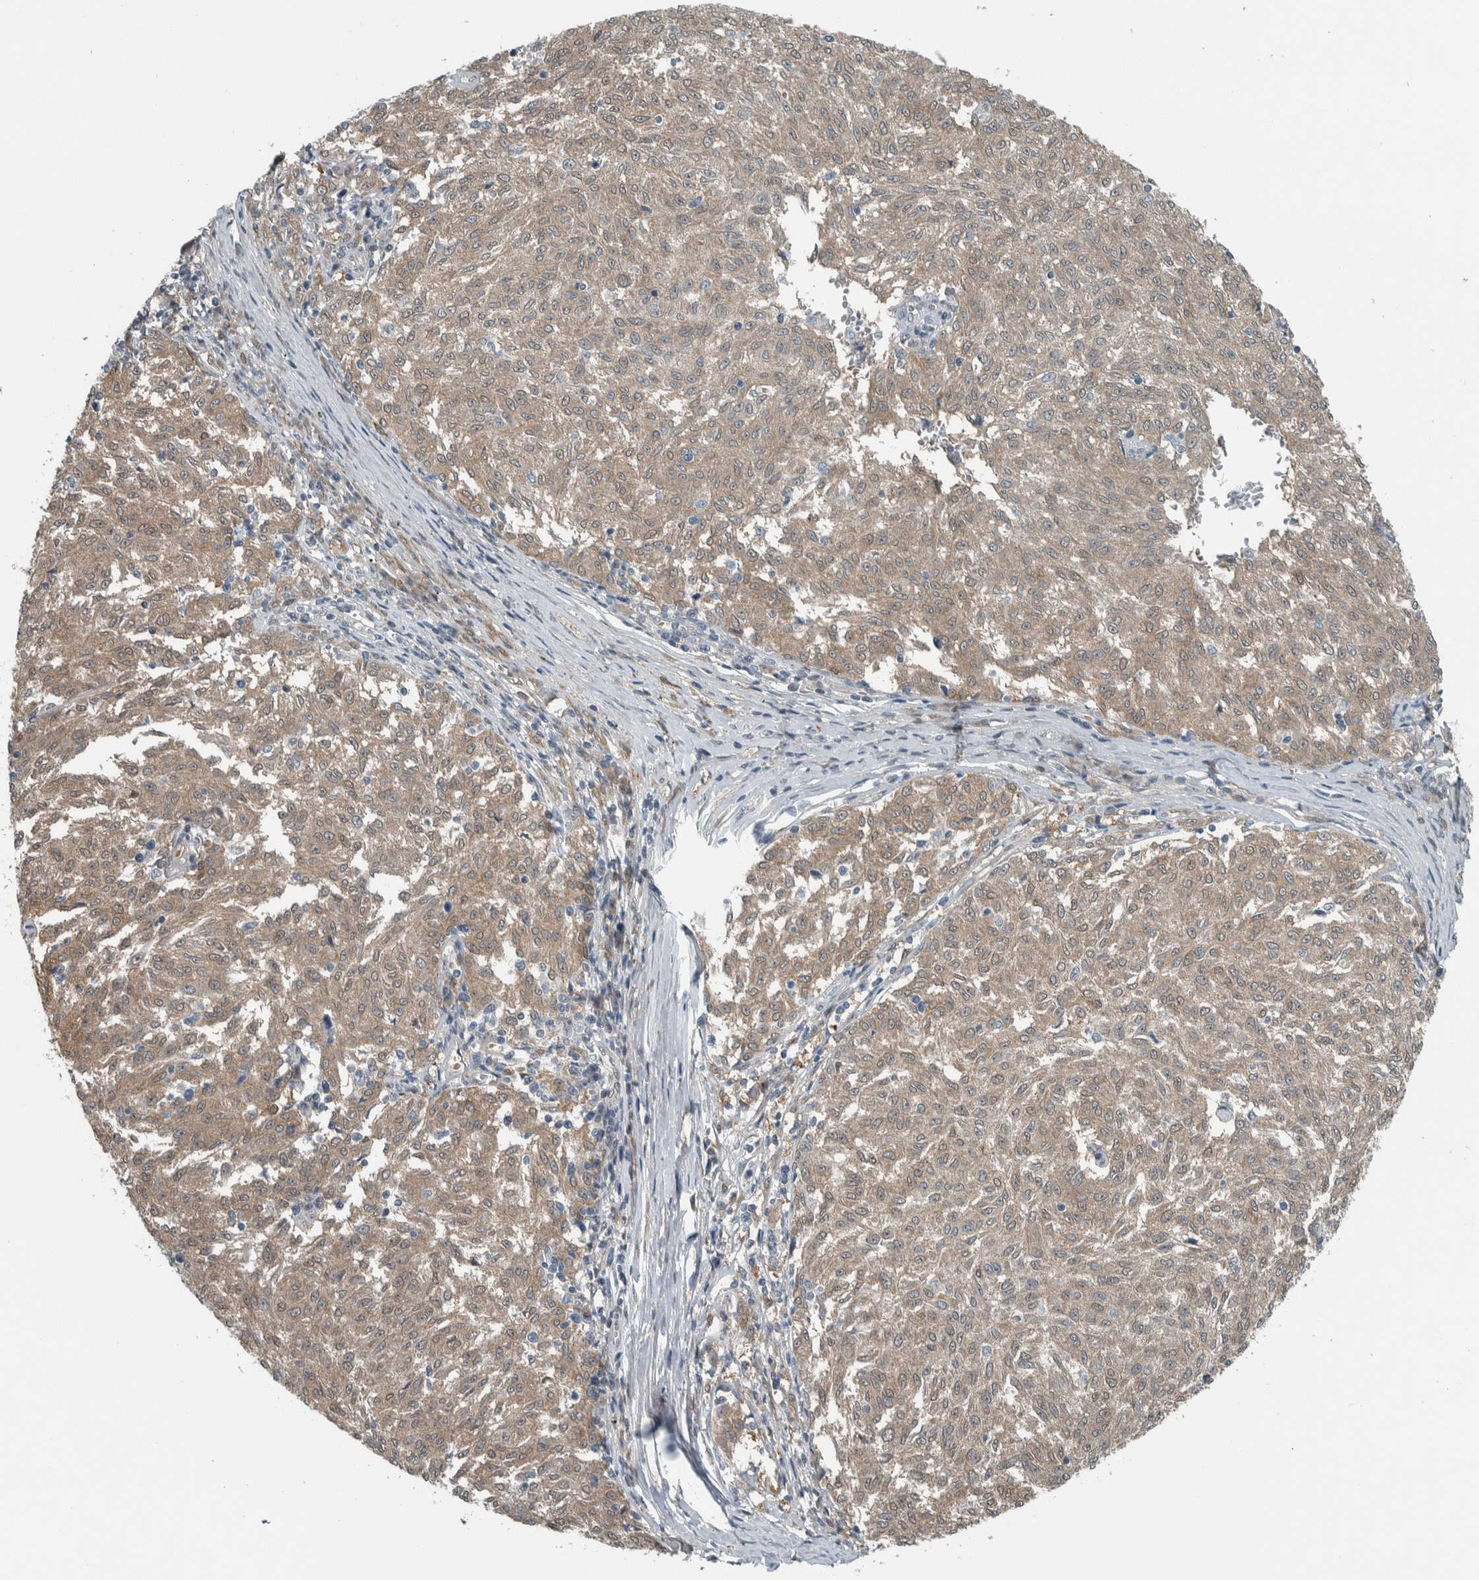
{"staining": {"intensity": "weak", "quantity": ">75%", "location": "cytoplasmic/membranous"}, "tissue": "melanoma", "cell_type": "Tumor cells", "image_type": "cancer", "snomed": [{"axis": "morphology", "description": "Malignant melanoma, NOS"}, {"axis": "topography", "description": "Skin"}], "caption": "Human melanoma stained with a brown dye exhibits weak cytoplasmic/membranous positive positivity in approximately >75% of tumor cells.", "gene": "ALAD", "patient": {"sex": "female", "age": 72}}